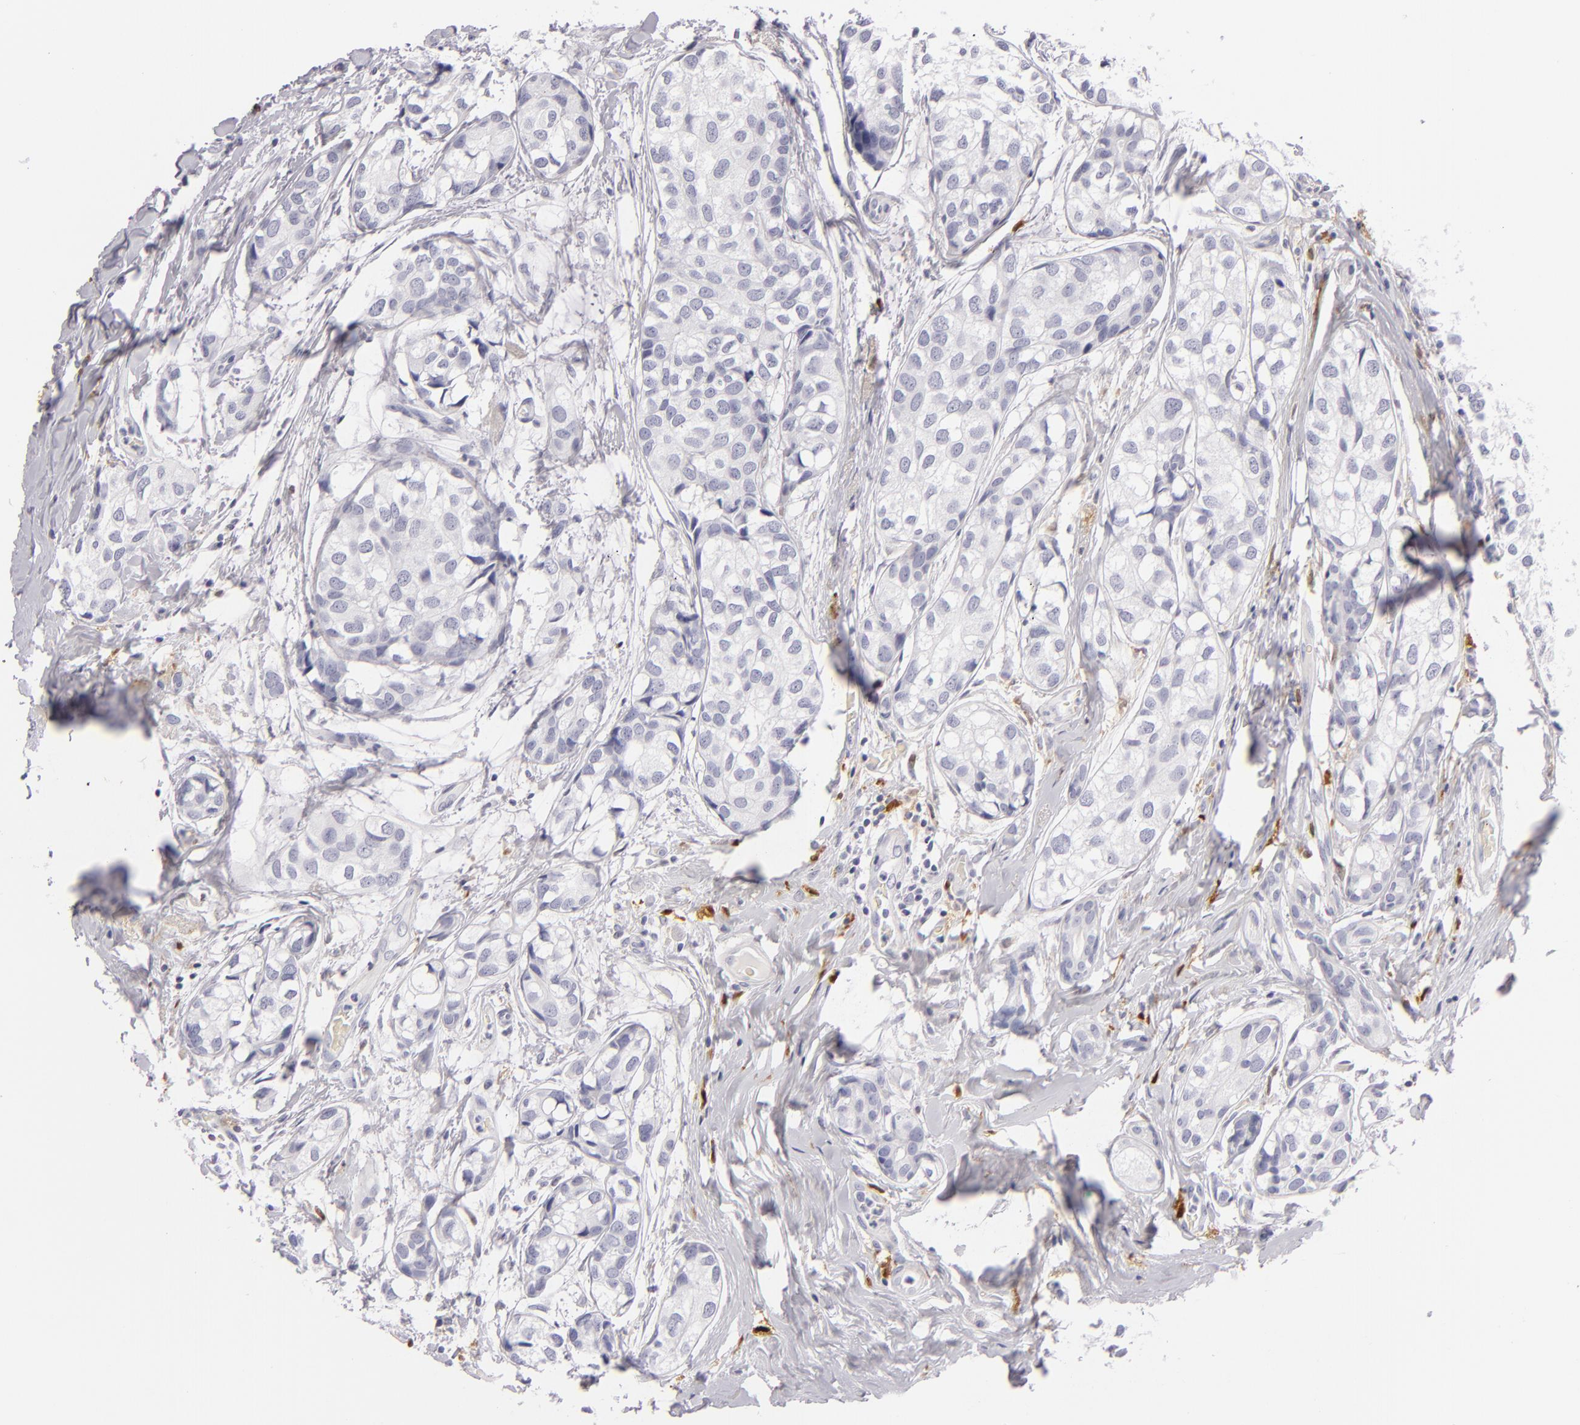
{"staining": {"intensity": "negative", "quantity": "none", "location": "none"}, "tissue": "breast cancer", "cell_type": "Tumor cells", "image_type": "cancer", "snomed": [{"axis": "morphology", "description": "Duct carcinoma"}, {"axis": "topography", "description": "Breast"}], "caption": "Breast invasive ductal carcinoma stained for a protein using immunohistochemistry demonstrates no staining tumor cells.", "gene": "F13A1", "patient": {"sex": "female", "age": 68}}